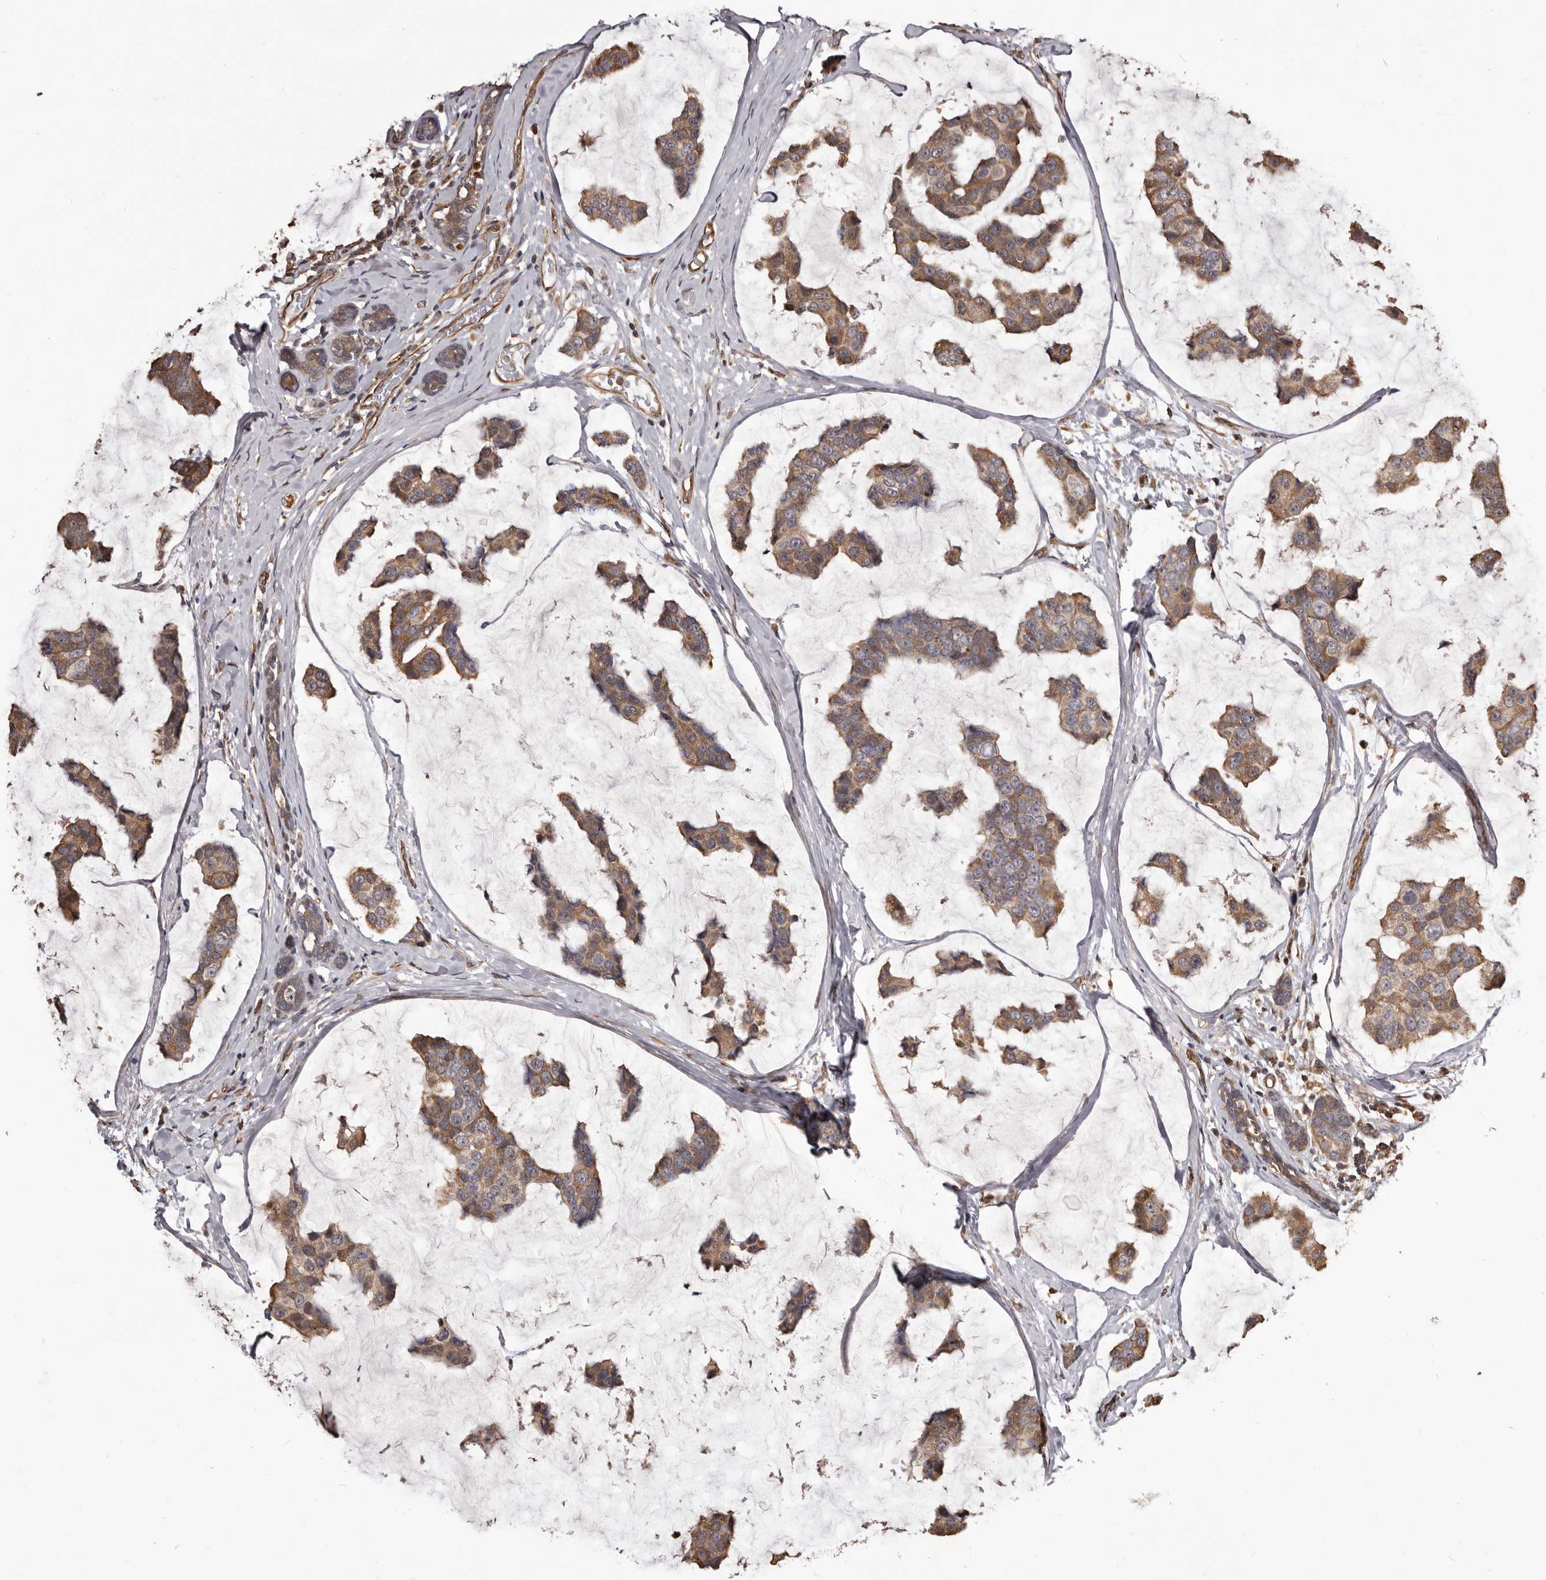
{"staining": {"intensity": "moderate", "quantity": ">75%", "location": "cytoplasmic/membranous"}, "tissue": "breast cancer", "cell_type": "Tumor cells", "image_type": "cancer", "snomed": [{"axis": "morphology", "description": "Normal tissue, NOS"}, {"axis": "morphology", "description": "Duct carcinoma"}, {"axis": "topography", "description": "Breast"}], "caption": "The image exhibits immunohistochemical staining of invasive ductal carcinoma (breast). There is moderate cytoplasmic/membranous expression is appreciated in approximately >75% of tumor cells. Using DAB (3,3'-diaminobenzidine) (brown) and hematoxylin (blue) stains, captured at high magnification using brightfield microscopy.", "gene": "ALPK1", "patient": {"sex": "female", "age": 50}}